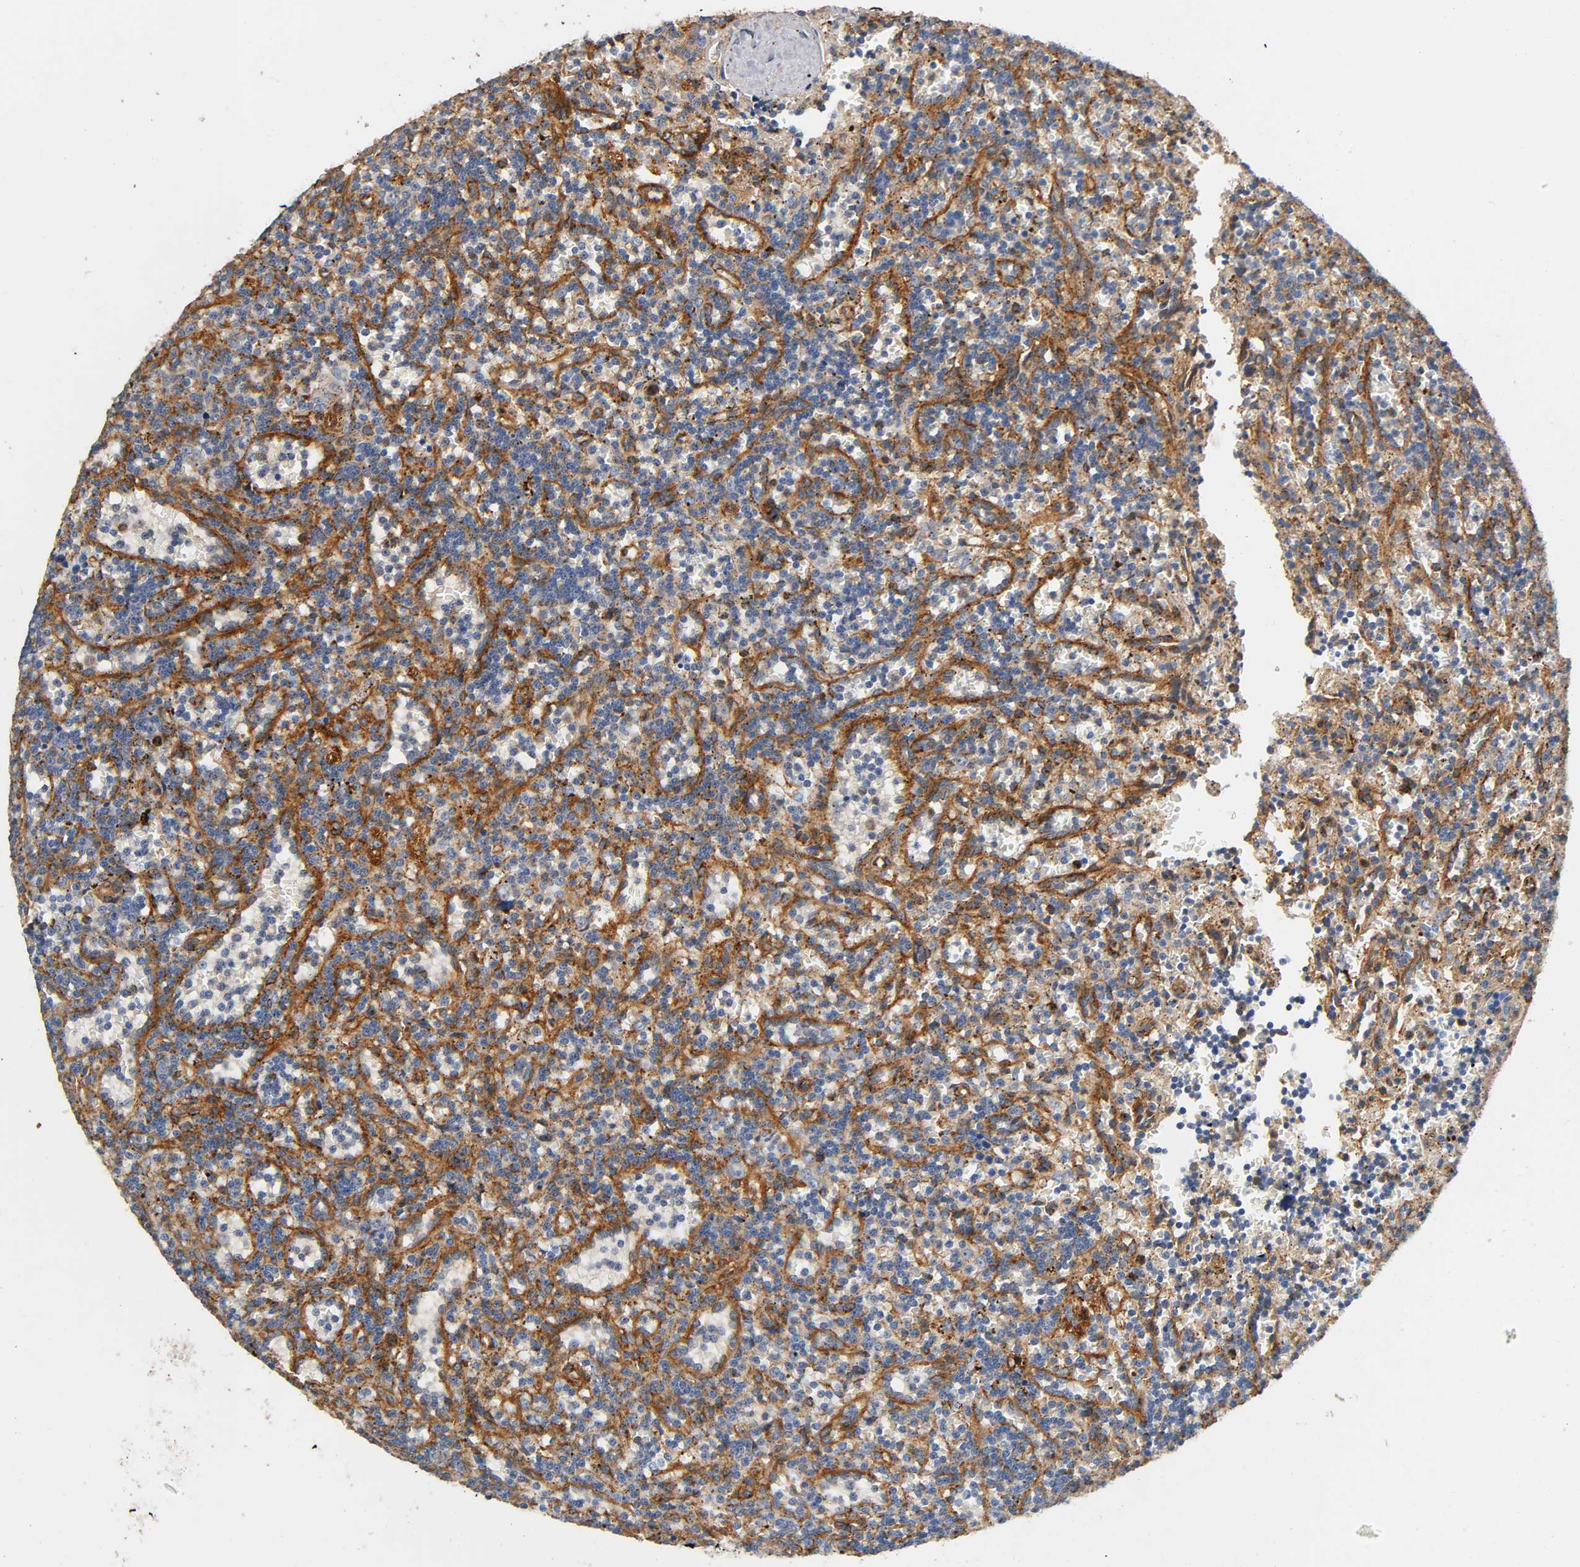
{"staining": {"intensity": "weak", "quantity": "<25%", "location": "cytoplasmic/membranous"}, "tissue": "lymphoma", "cell_type": "Tumor cells", "image_type": "cancer", "snomed": [{"axis": "morphology", "description": "Malignant lymphoma, non-Hodgkin's type, Low grade"}, {"axis": "topography", "description": "Spleen"}], "caption": "Human lymphoma stained for a protein using immunohistochemistry demonstrates no staining in tumor cells.", "gene": "IFITM3", "patient": {"sex": "male", "age": 73}}